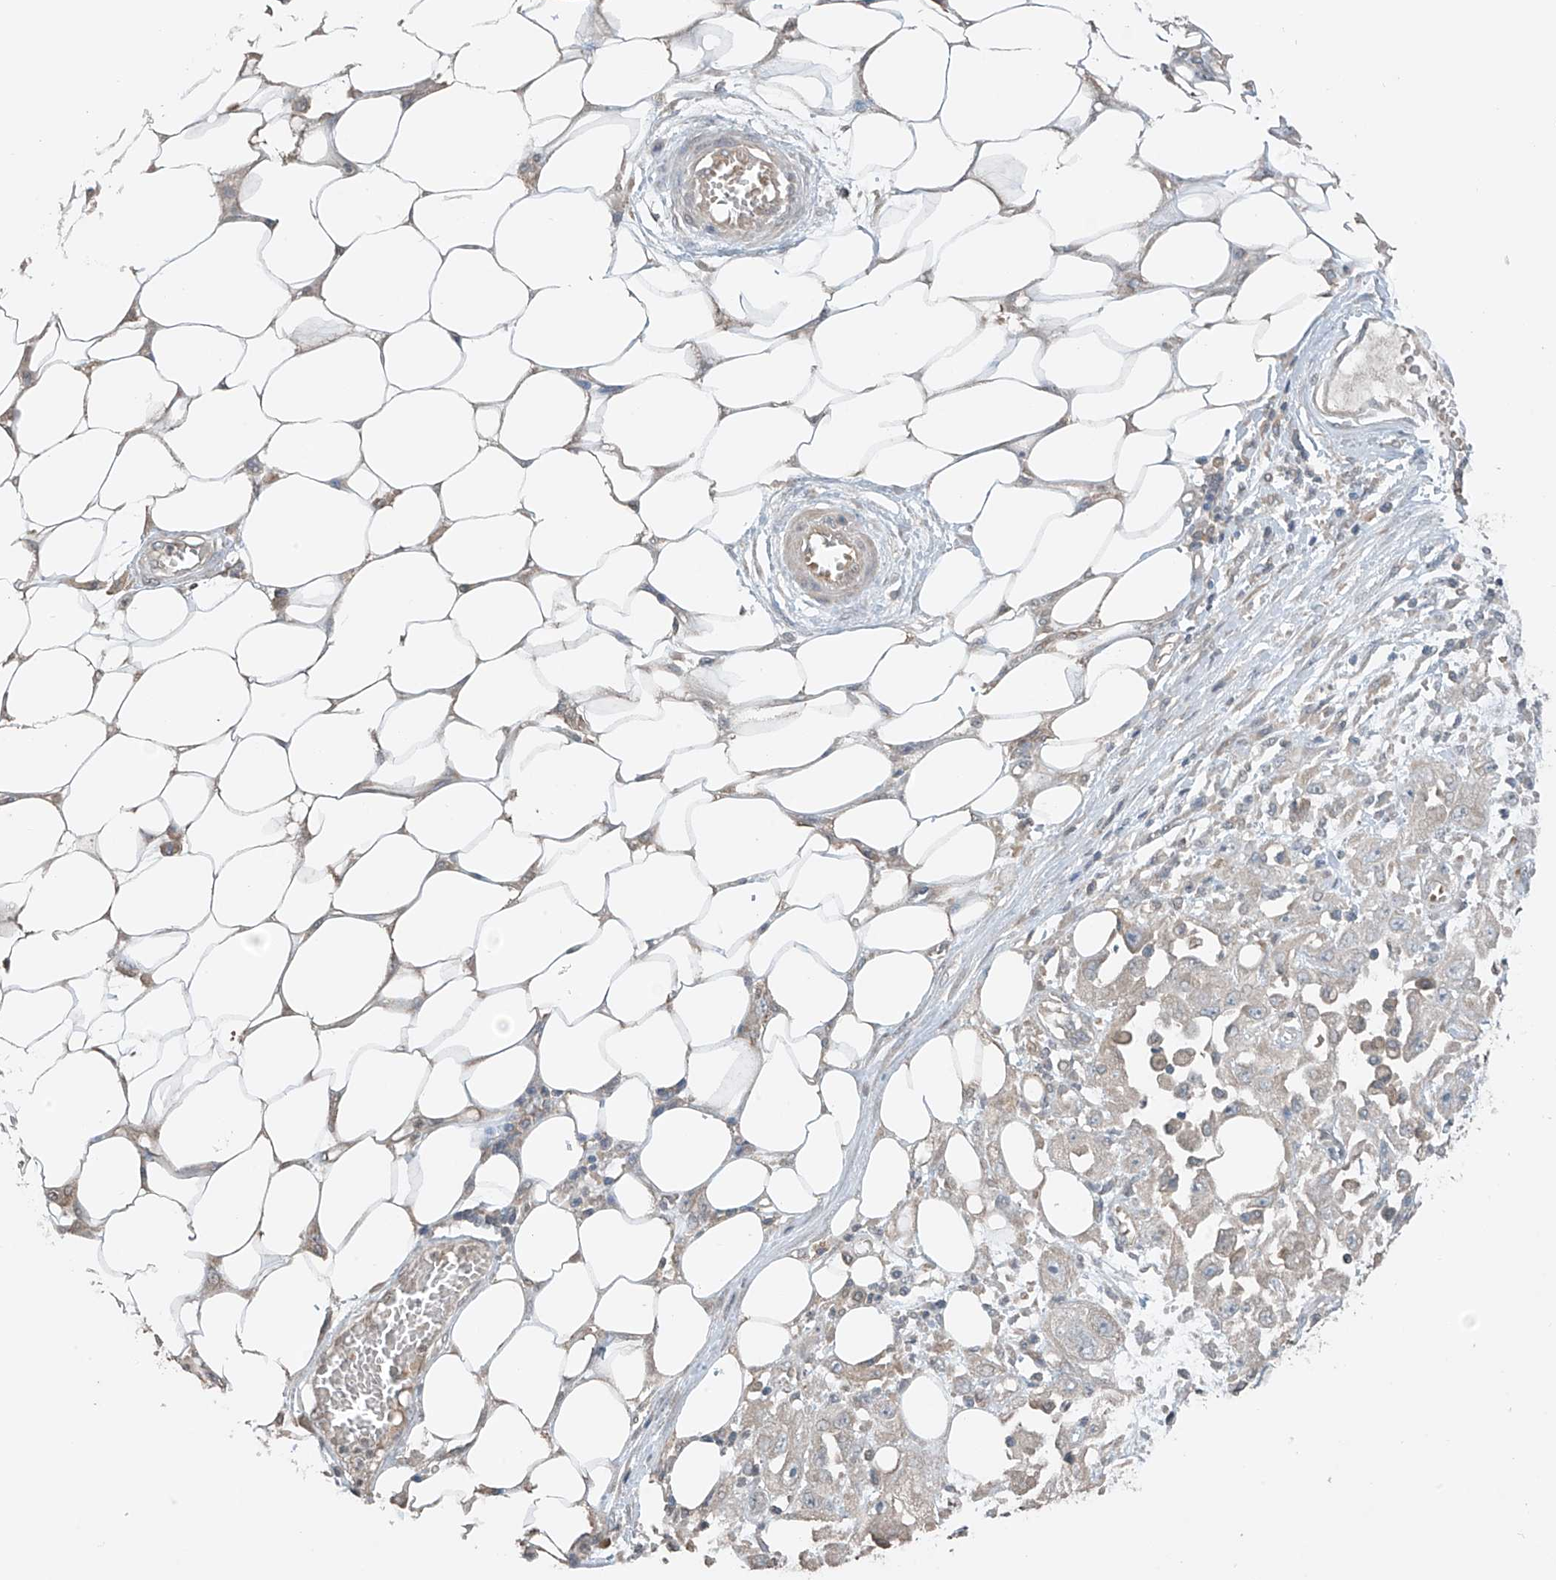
{"staining": {"intensity": "negative", "quantity": "none", "location": "none"}, "tissue": "skin cancer", "cell_type": "Tumor cells", "image_type": "cancer", "snomed": [{"axis": "morphology", "description": "Squamous cell carcinoma, NOS"}, {"axis": "morphology", "description": "Squamous cell carcinoma, metastatic, NOS"}, {"axis": "topography", "description": "Skin"}, {"axis": "topography", "description": "Lymph node"}], "caption": "The micrograph reveals no staining of tumor cells in squamous cell carcinoma (skin).", "gene": "HOXA11", "patient": {"sex": "male", "age": 75}}